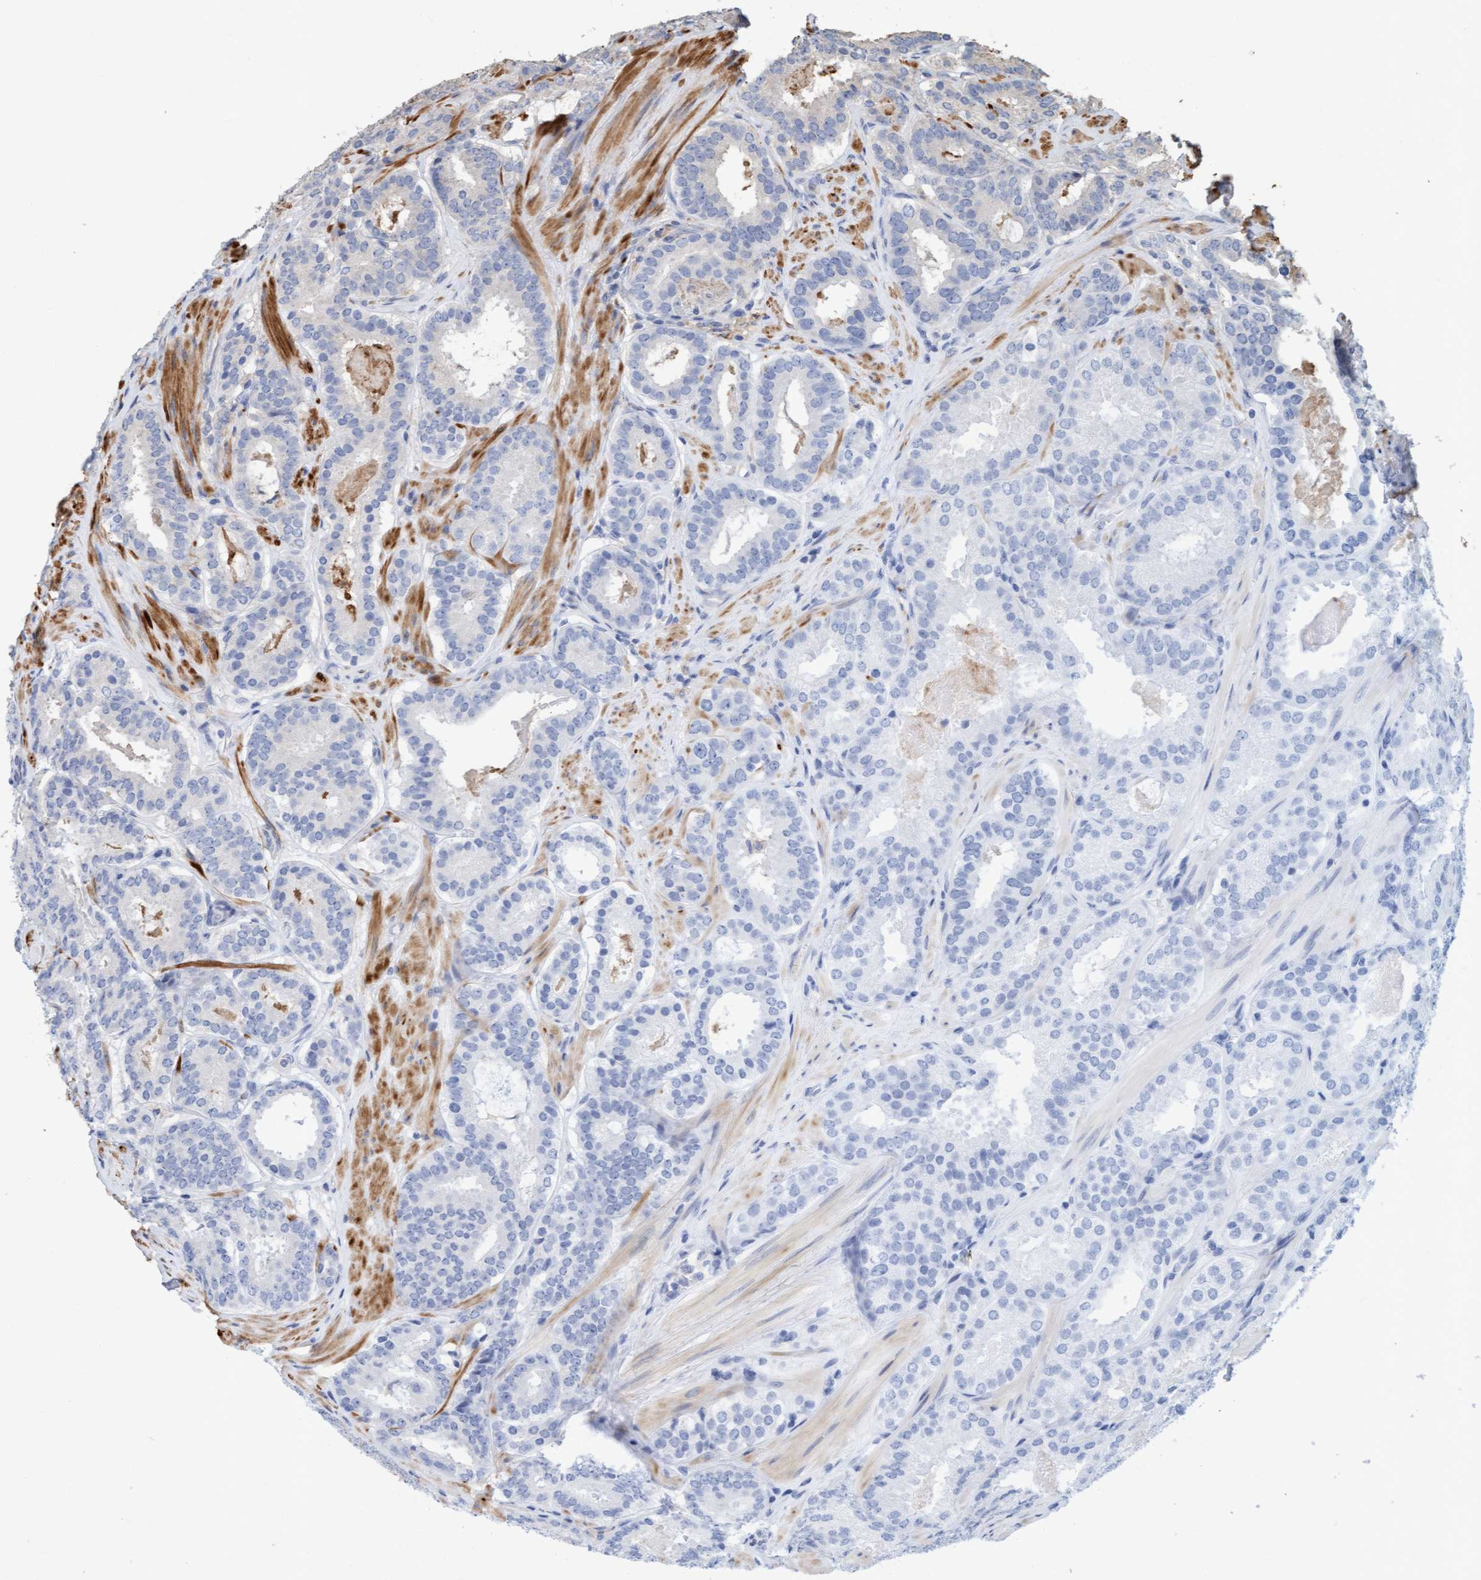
{"staining": {"intensity": "negative", "quantity": "none", "location": "none"}, "tissue": "prostate cancer", "cell_type": "Tumor cells", "image_type": "cancer", "snomed": [{"axis": "morphology", "description": "Adenocarcinoma, Low grade"}, {"axis": "topography", "description": "Prostate"}], "caption": "Micrograph shows no significant protein staining in tumor cells of adenocarcinoma (low-grade) (prostate).", "gene": "LONRF1", "patient": {"sex": "male", "age": 69}}